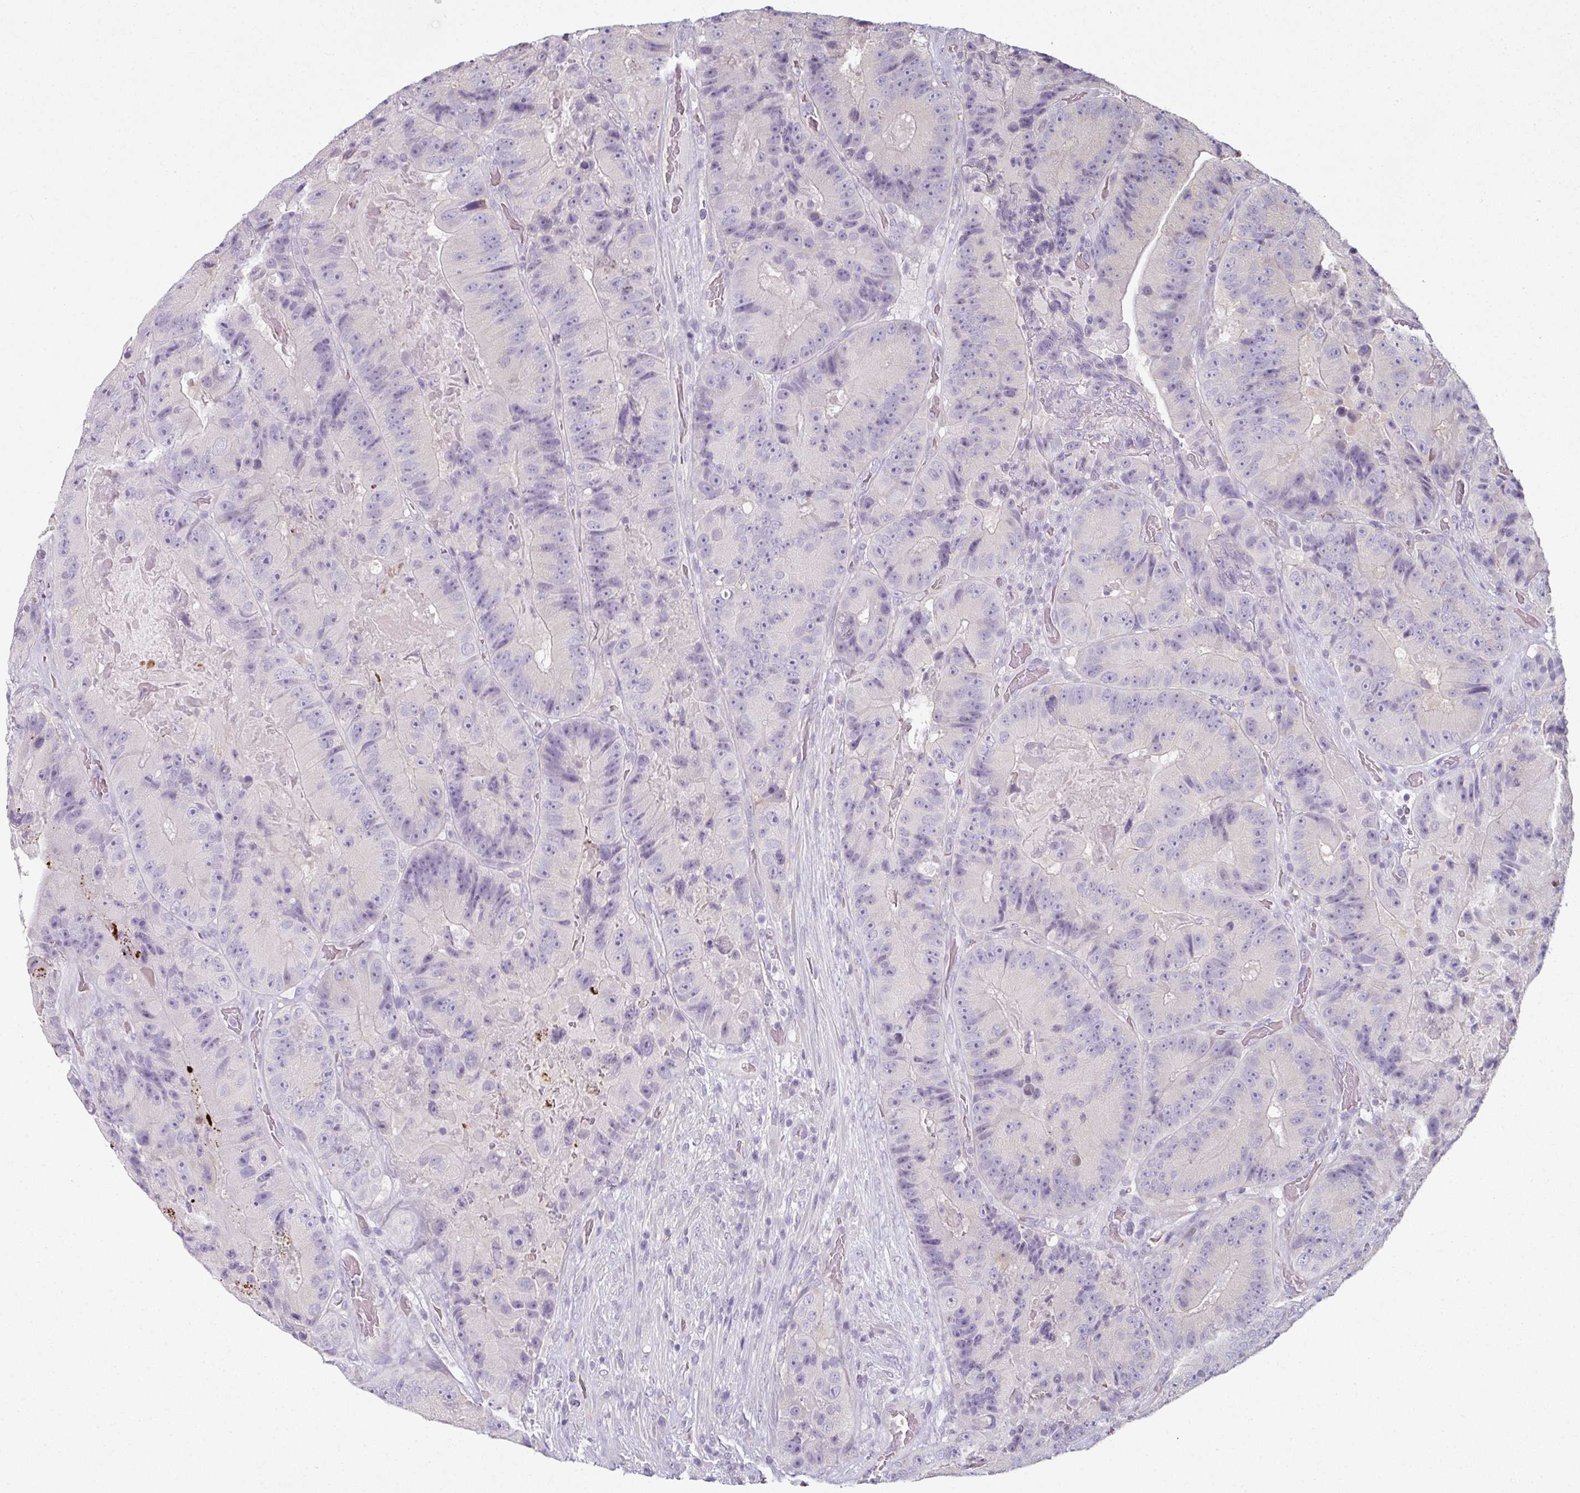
{"staining": {"intensity": "negative", "quantity": "none", "location": "none"}, "tissue": "colorectal cancer", "cell_type": "Tumor cells", "image_type": "cancer", "snomed": [{"axis": "morphology", "description": "Adenocarcinoma, NOS"}, {"axis": "topography", "description": "Colon"}], "caption": "Tumor cells show no significant positivity in colorectal adenocarcinoma.", "gene": "C19orf33", "patient": {"sex": "female", "age": 86}}